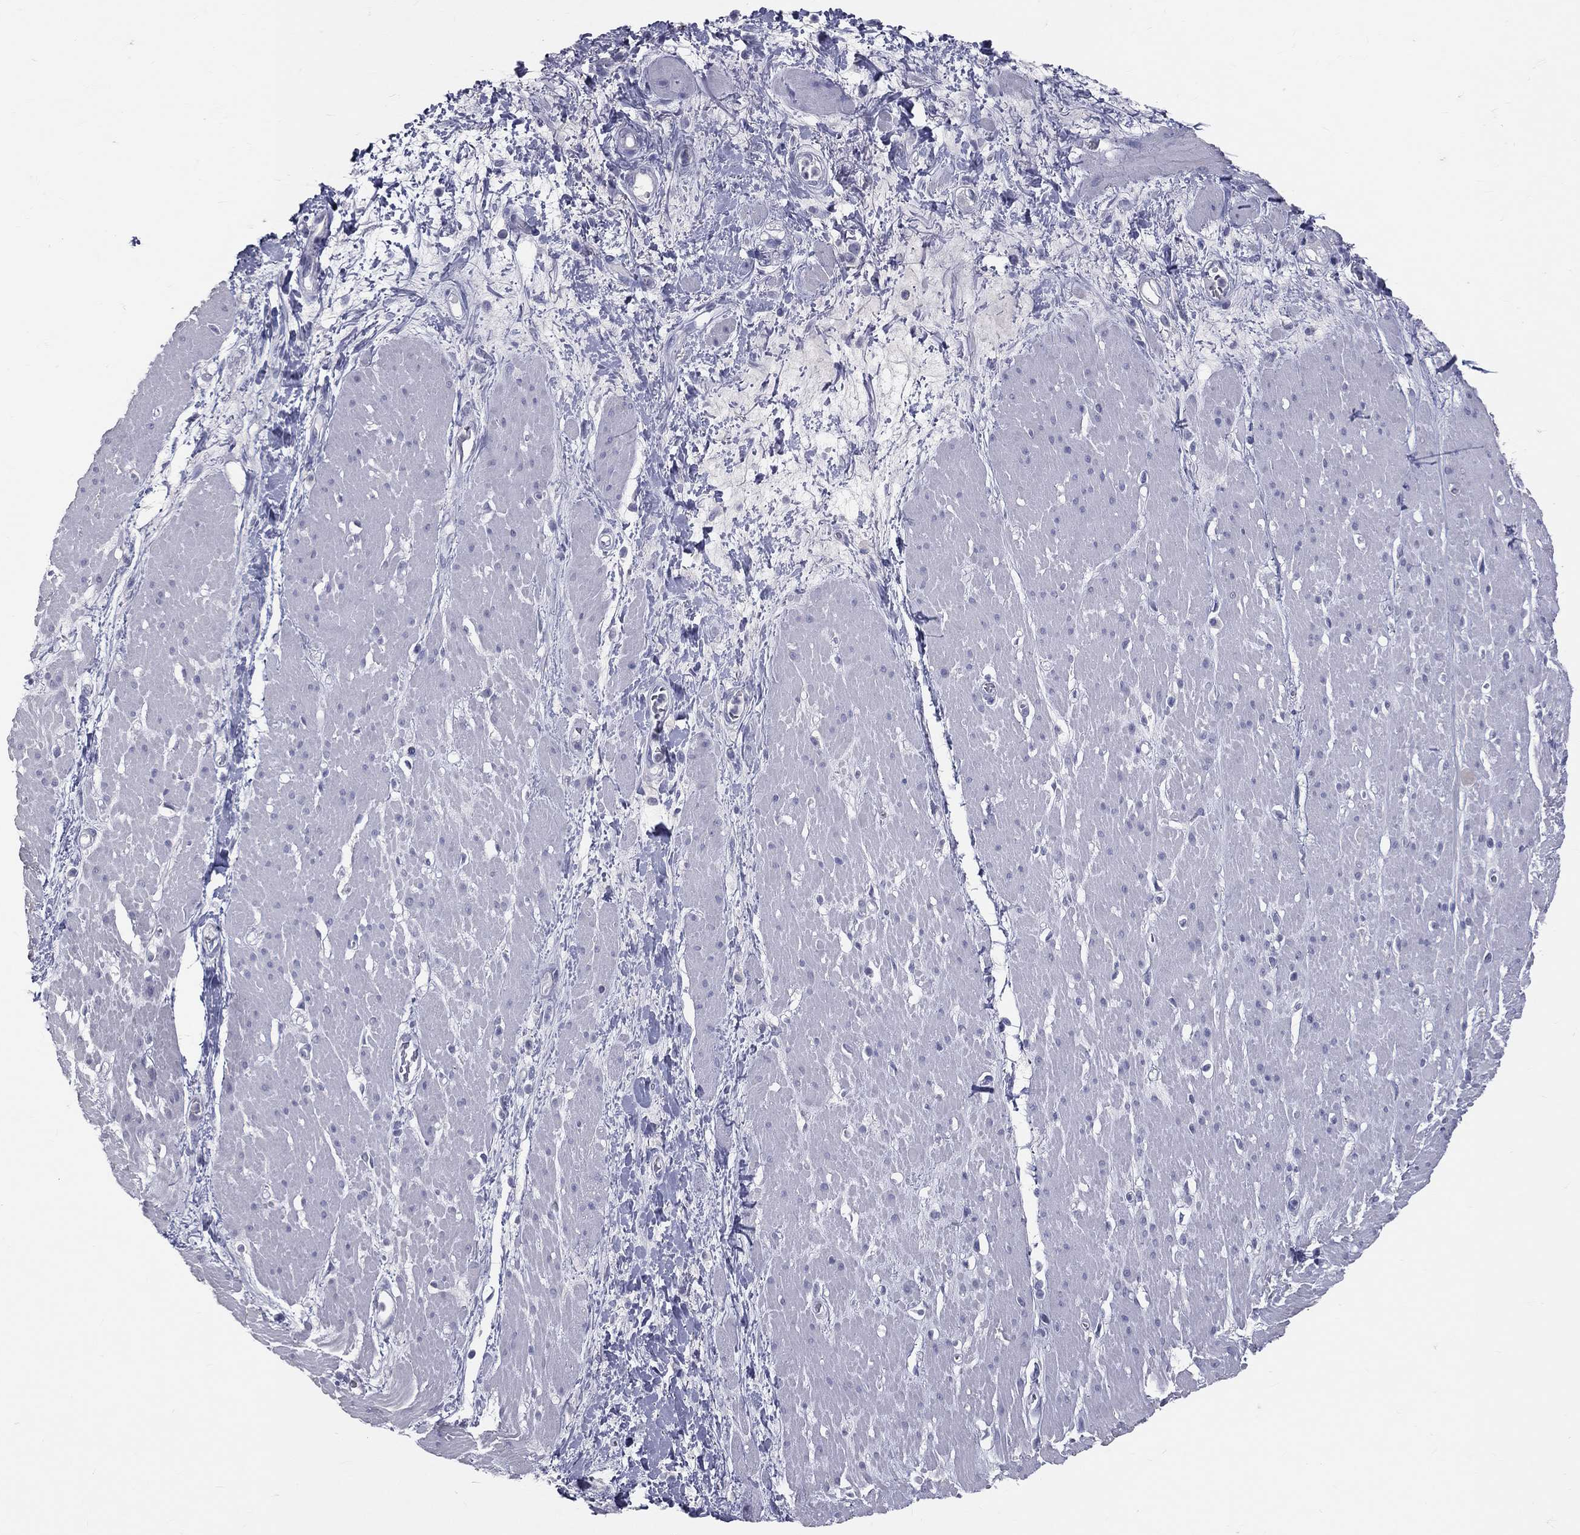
{"staining": {"intensity": "negative", "quantity": "none", "location": "none"}, "tissue": "smooth muscle", "cell_type": "Smooth muscle cells", "image_type": "normal", "snomed": [{"axis": "morphology", "description": "Normal tissue, NOS"}, {"axis": "topography", "description": "Soft tissue"}, {"axis": "topography", "description": "Smooth muscle"}], "caption": "IHC image of unremarkable smooth muscle stained for a protein (brown), which demonstrates no positivity in smooth muscle cells.", "gene": "TFPI2", "patient": {"sex": "male", "age": 72}}